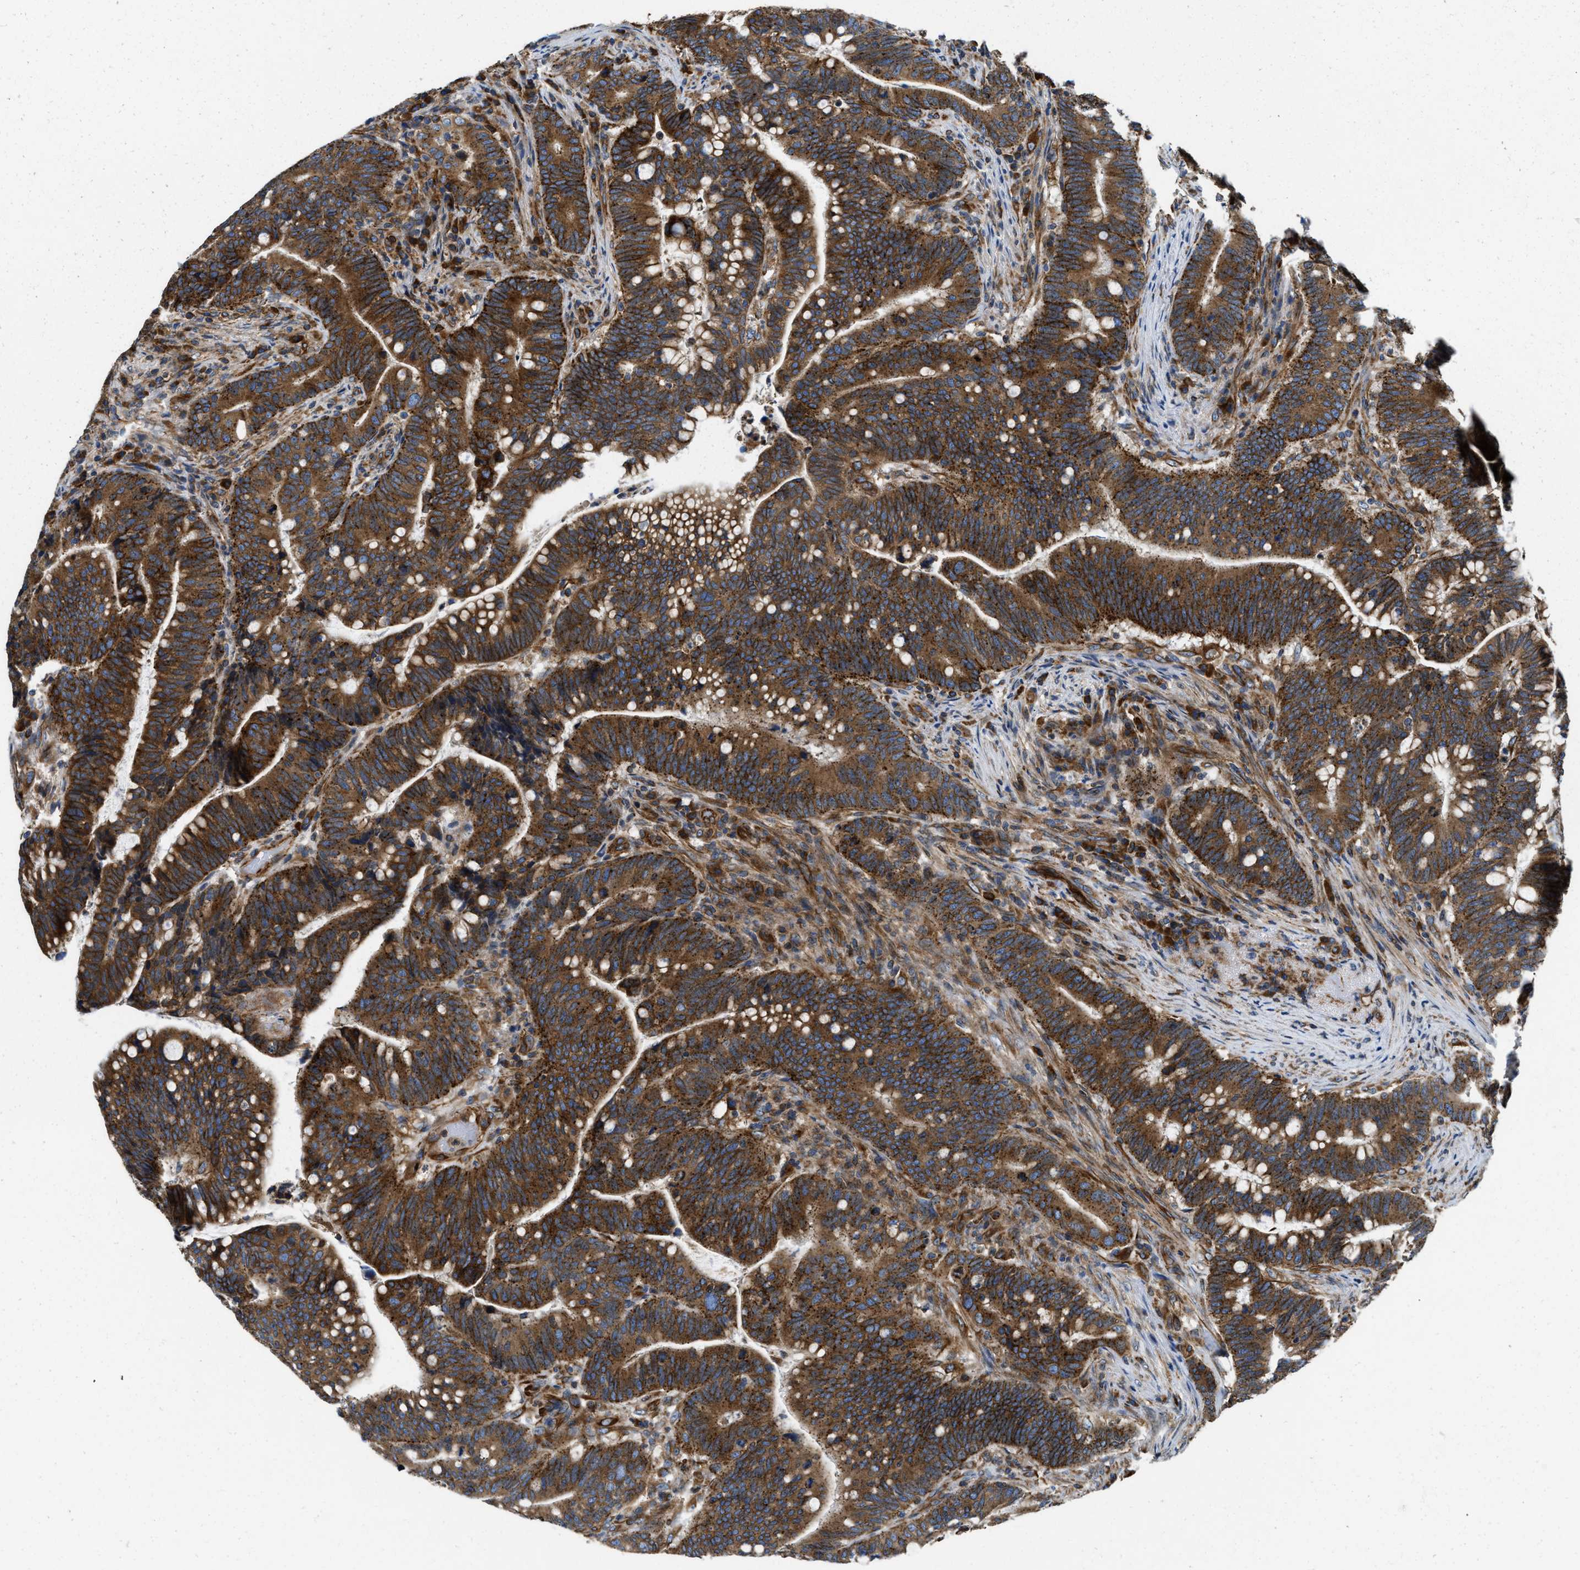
{"staining": {"intensity": "strong", "quantity": ">75%", "location": "cytoplasmic/membranous"}, "tissue": "colorectal cancer", "cell_type": "Tumor cells", "image_type": "cancer", "snomed": [{"axis": "morphology", "description": "Normal tissue, NOS"}, {"axis": "morphology", "description": "Adenocarcinoma, NOS"}, {"axis": "topography", "description": "Colon"}], "caption": "About >75% of tumor cells in human adenocarcinoma (colorectal) exhibit strong cytoplasmic/membranous protein positivity as visualized by brown immunohistochemical staining.", "gene": "HSD17B12", "patient": {"sex": "female", "age": 66}}